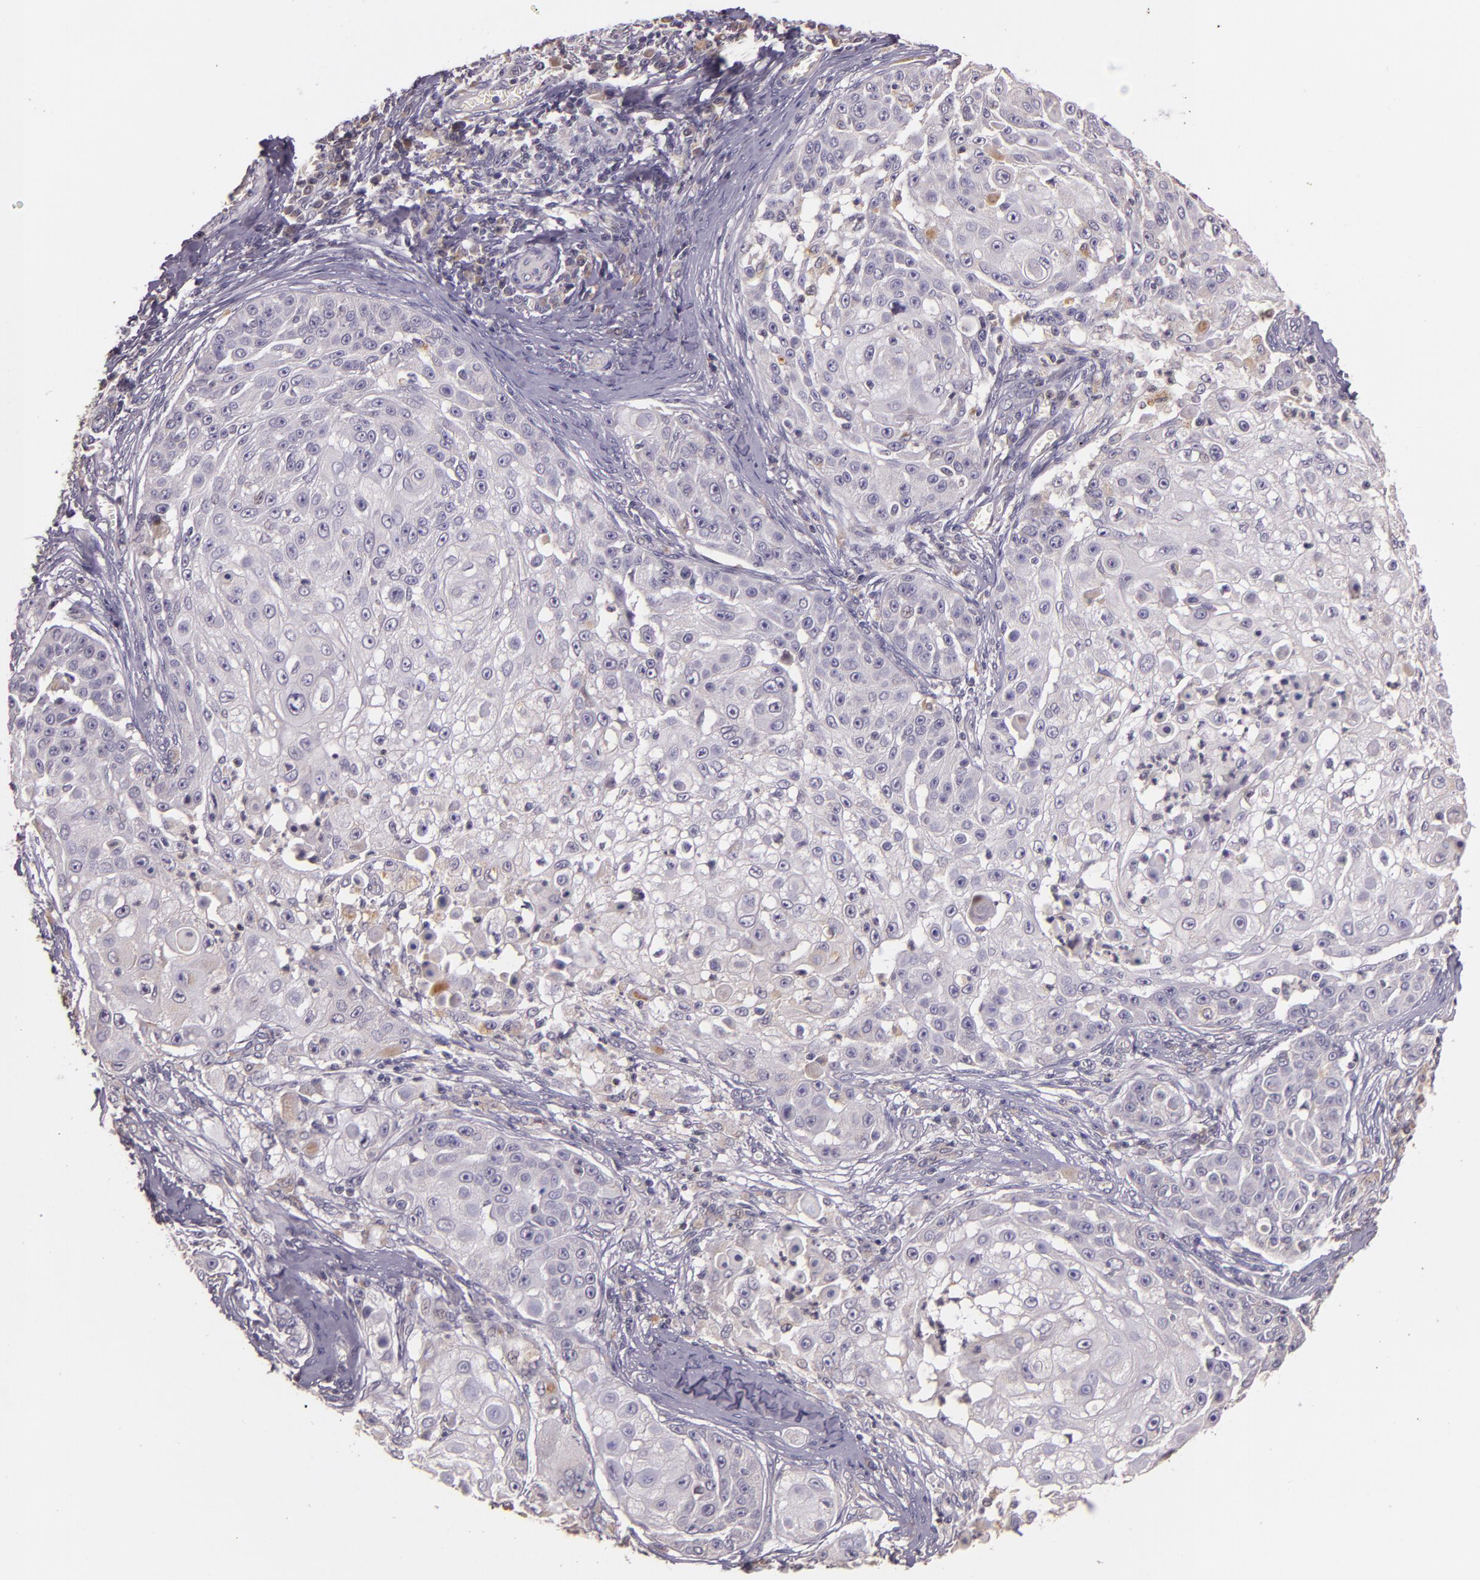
{"staining": {"intensity": "negative", "quantity": "none", "location": "none"}, "tissue": "skin cancer", "cell_type": "Tumor cells", "image_type": "cancer", "snomed": [{"axis": "morphology", "description": "Squamous cell carcinoma, NOS"}, {"axis": "topography", "description": "Skin"}], "caption": "Immunohistochemistry (IHC) micrograph of neoplastic tissue: human skin cancer (squamous cell carcinoma) stained with DAB (3,3'-diaminobenzidine) reveals no significant protein expression in tumor cells.", "gene": "ARMH4", "patient": {"sex": "female", "age": 57}}